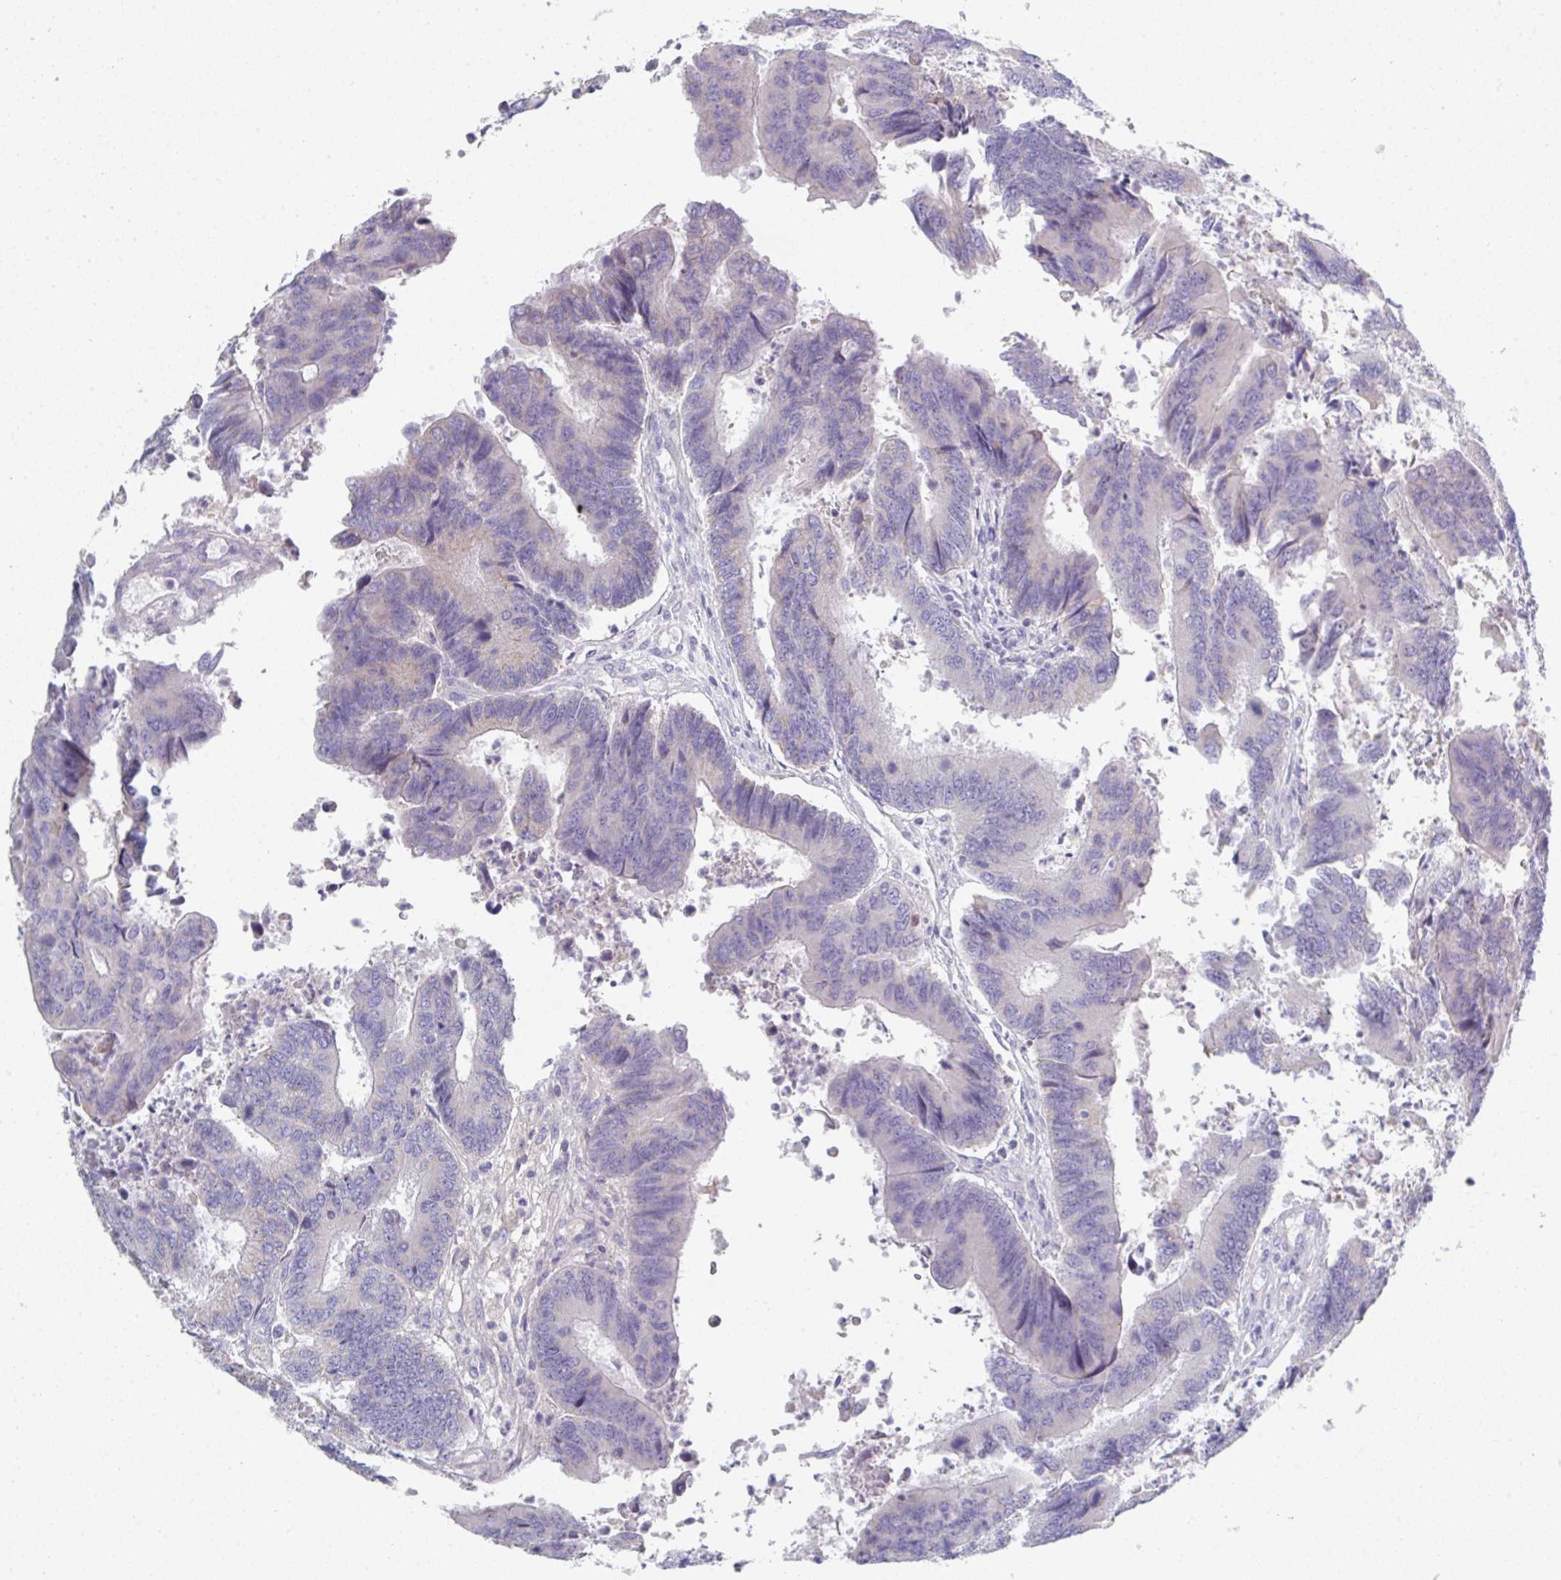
{"staining": {"intensity": "negative", "quantity": "none", "location": "none"}, "tissue": "colorectal cancer", "cell_type": "Tumor cells", "image_type": "cancer", "snomed": [{"axis": "morphology", "description": "Adenocarcinoma, NOS"}, {"axis": "topography", "description": "Colon"}], "caption": "This is a image of IHC staining of colorectal adenocarcinoma, which shows no positivity in tumor cells.", "gene": "HGFAC", "patient": {"sex": "female", "age": 67}}